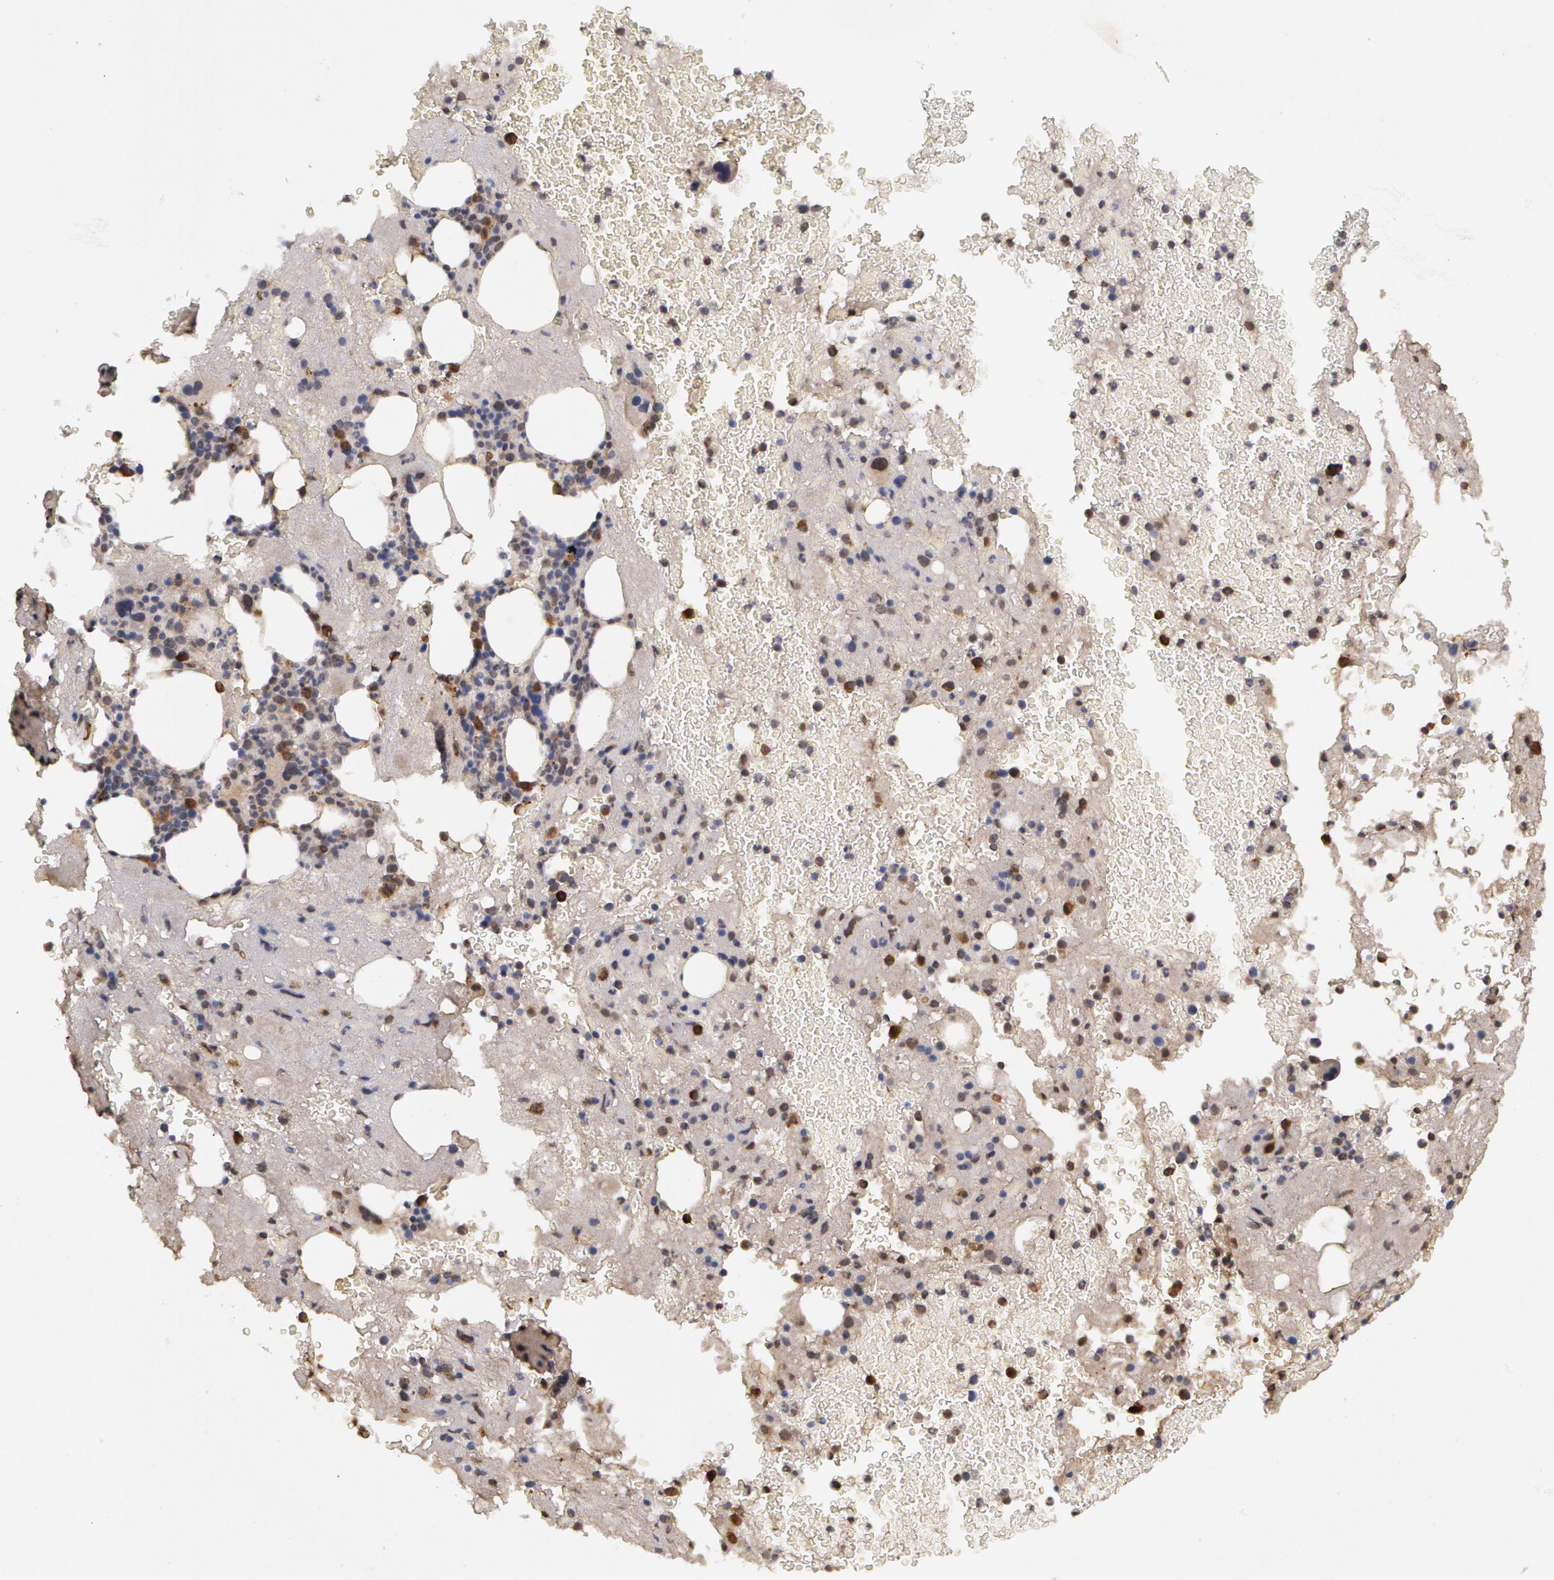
{"staining": {"intensity": "strong", "quantity": "25%-75%", "location": "cytoplasmic/membranous,nuclear"}, "tissue": "bone marrow", "cell_type": "Hematopoietic cells", "image_type": "normal", "snomed": [{"axis": "morphology", "description": "Normal tissue, NOS"}, {"axis": "topography", "description": "Bone marrow"}], "caption": "IHC (DAB) staining of unremarkable bone marrow exhibits strong cytoplasmic/membranous,nuclear protein expression in about 25%-75% of hematopoietic cells.", "gene": "GLIS1", "patient": {"sex": "male", "age": 75}}